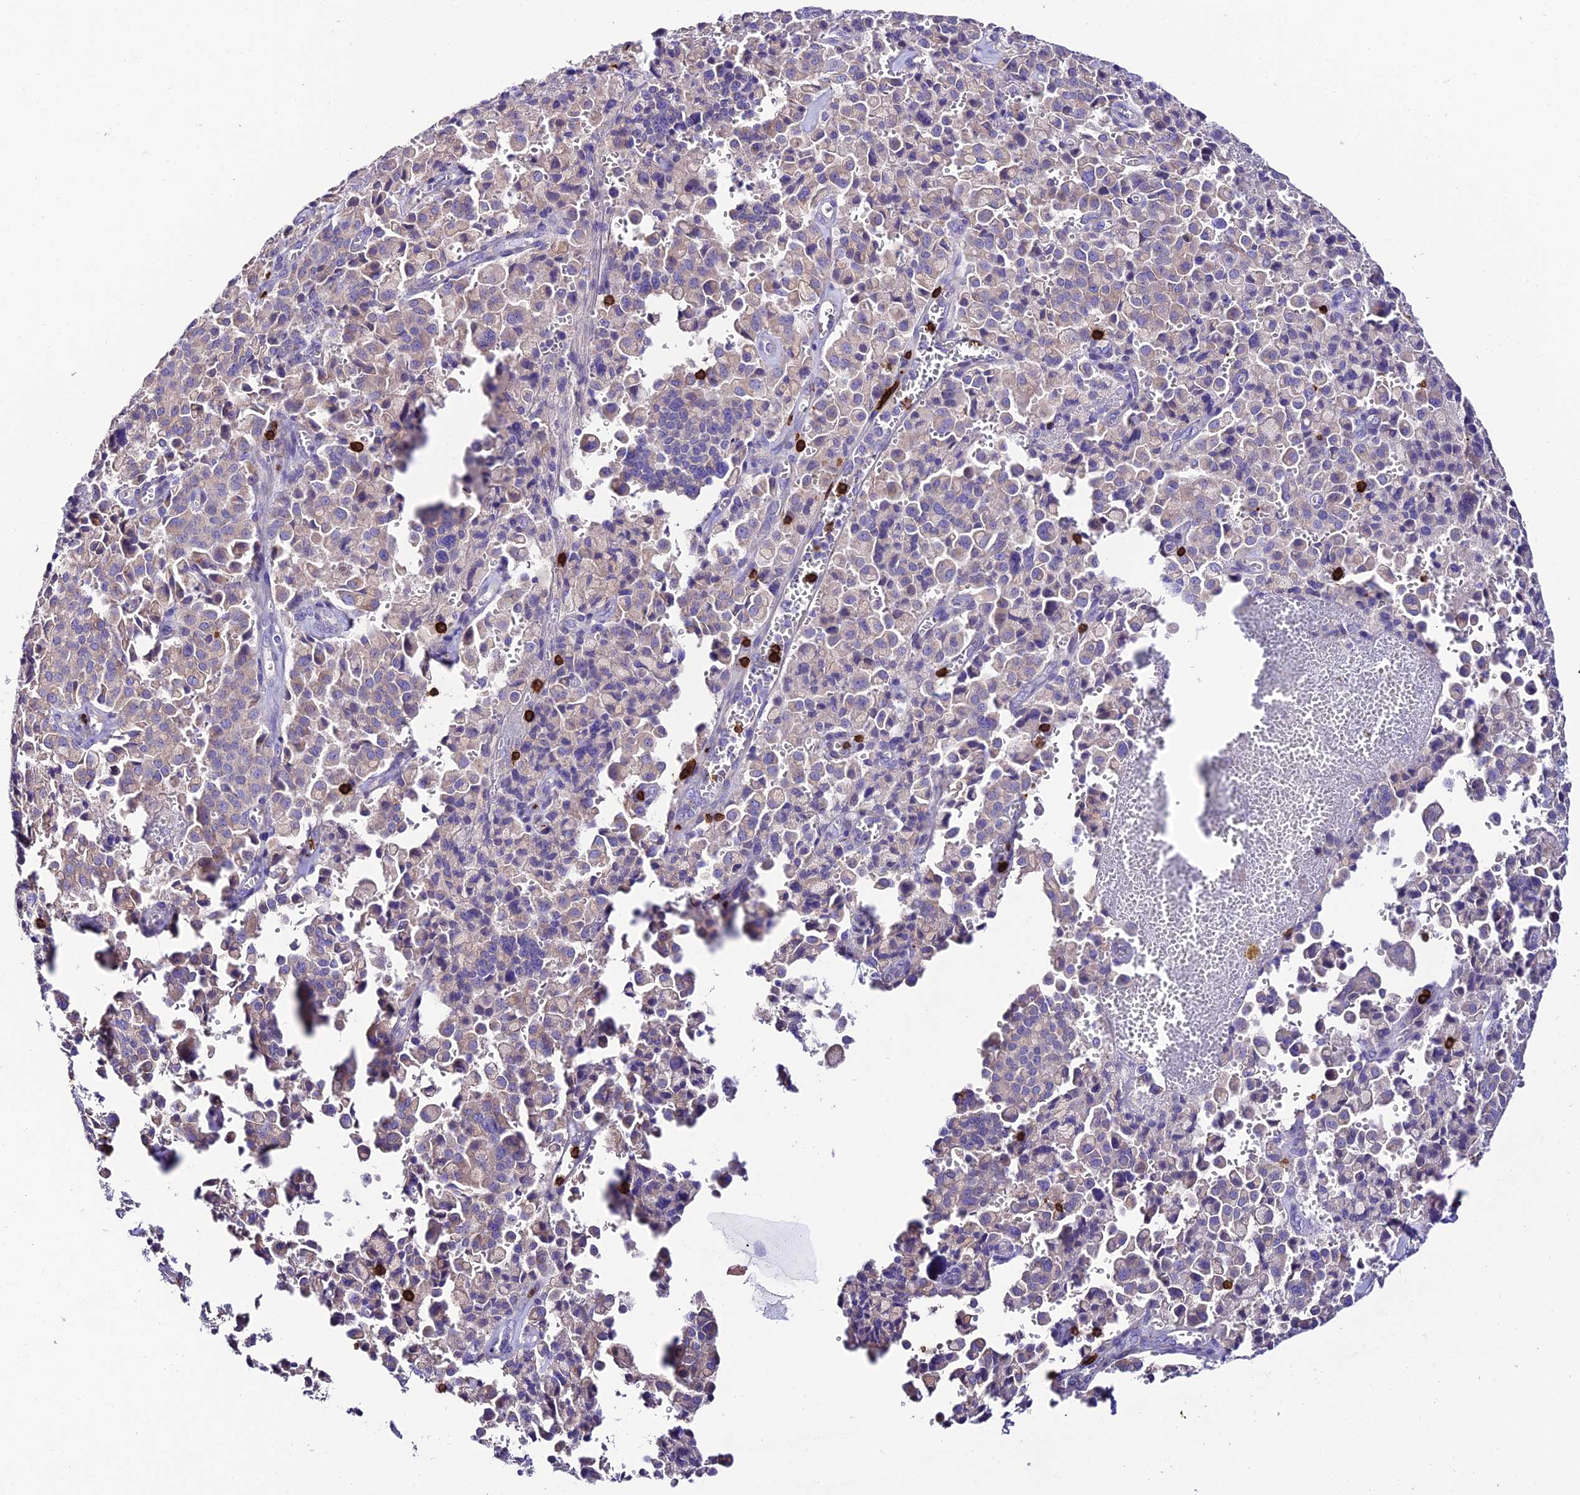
{"staining": {"intensity": "negative", "quantity": "none", "location": "none"}, "tissue": "pancreatic cancer", "cell_type": "Tumor cells", "image_type": "cancer", "snomed": [{"axis": "morphology", "description": "Adenocarcinoma, NOS"}, {"axis": "topography", "description": "Pancreas"}], "caption": "A high-resolution histopathology image shows immunohistochemistry (IHC) staining of pancreatic cancer, which displays no significant expression in tumor cells.", "gene": "PTPRCAP", "patient": {"sex": "male", "age": 65}}